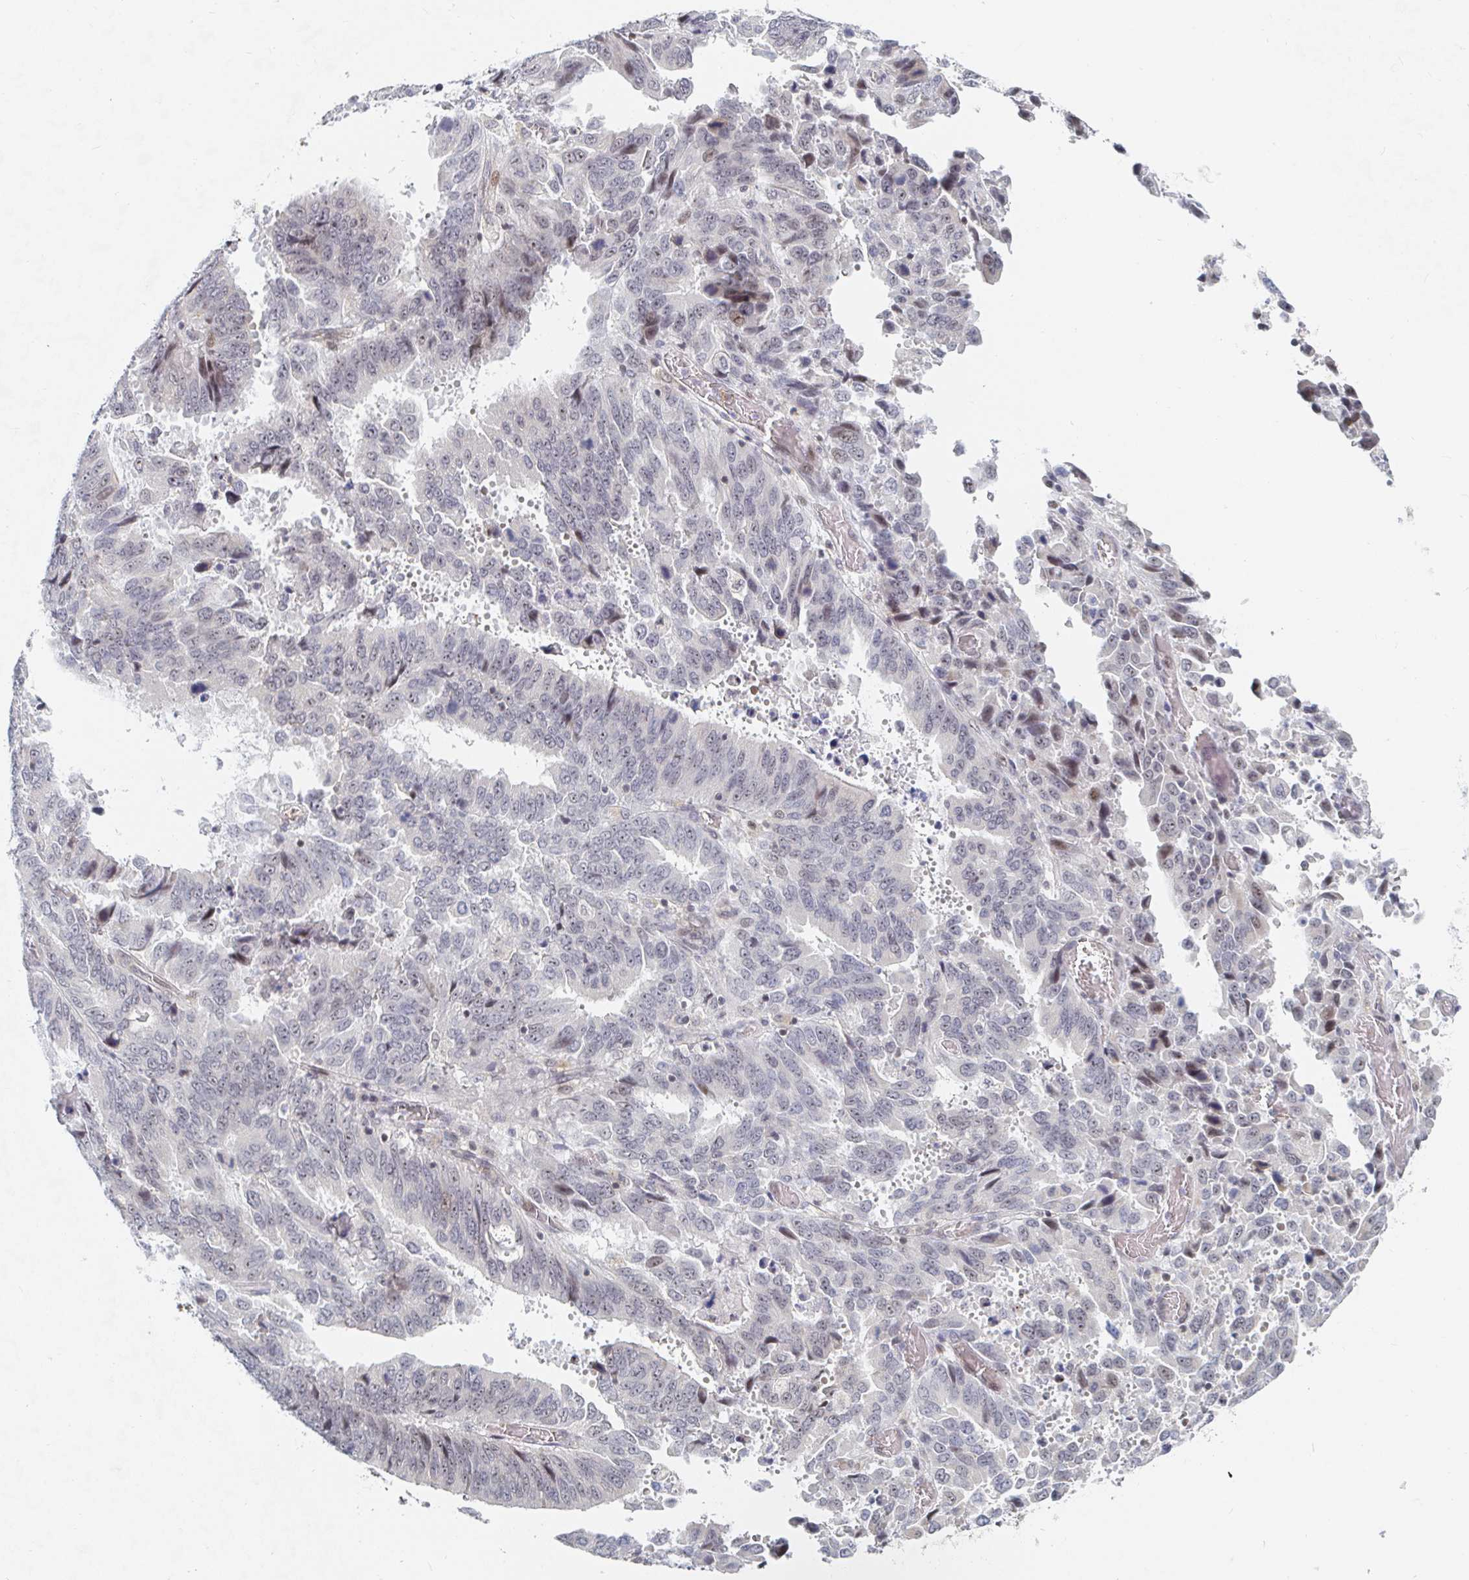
{"staining": {"intensity": "weak", "quantity": "<25%", "location": "nuclear"}, "tissue": "stomach cancer", "cell_type": "Tumor cells", "image_type": "cancer", "snomed": [{"axis": "morphology", "description": "Adenocarcinoma, NOS"}, {"axis": "topography", "description": "Stomach, upper"}], "caption": "Image shows no significant protein positivity in tumor cells of stomach cancer (adenocarcinoma).", "gene": "CHD2", "patient": {"sex": "male", "age": 74}}